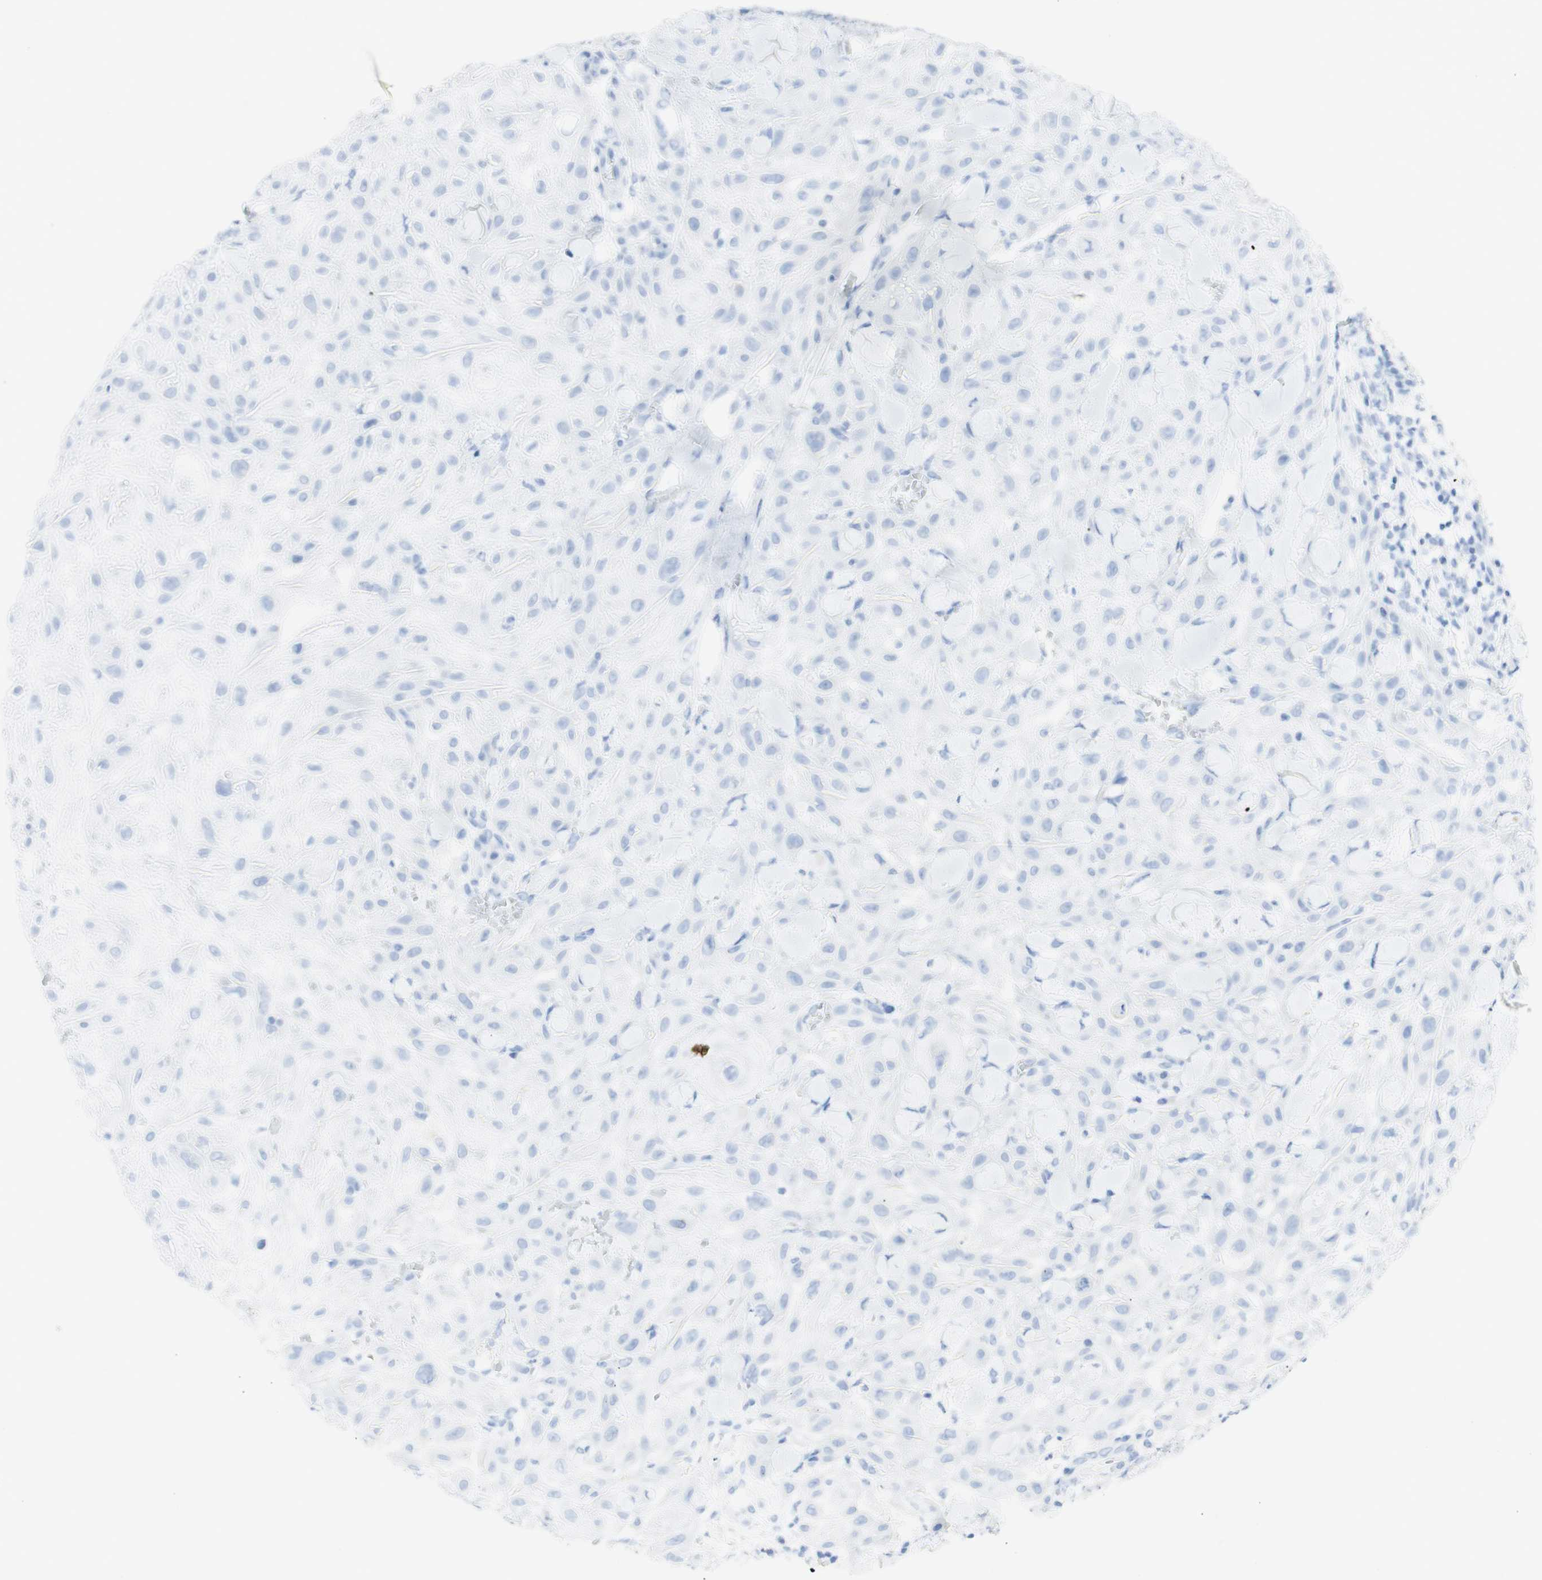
{"staining": {"intensity": "negative", "quantity": "none", "location": "none"}, "tissue": "skin cancer", "cell_type": "Tumor cells", "image_type": "cancer", "snomed": [{"axis": "morphology", "description": "Squamous cell carcinoma, NOS"}, {"axis": "topography", "description": "Skin"}], "caption": "IHC of skin cancer exhibits no staining in tumor cells.", "gene": "TPO", "patient": {"sex": "male", "age": 24}}